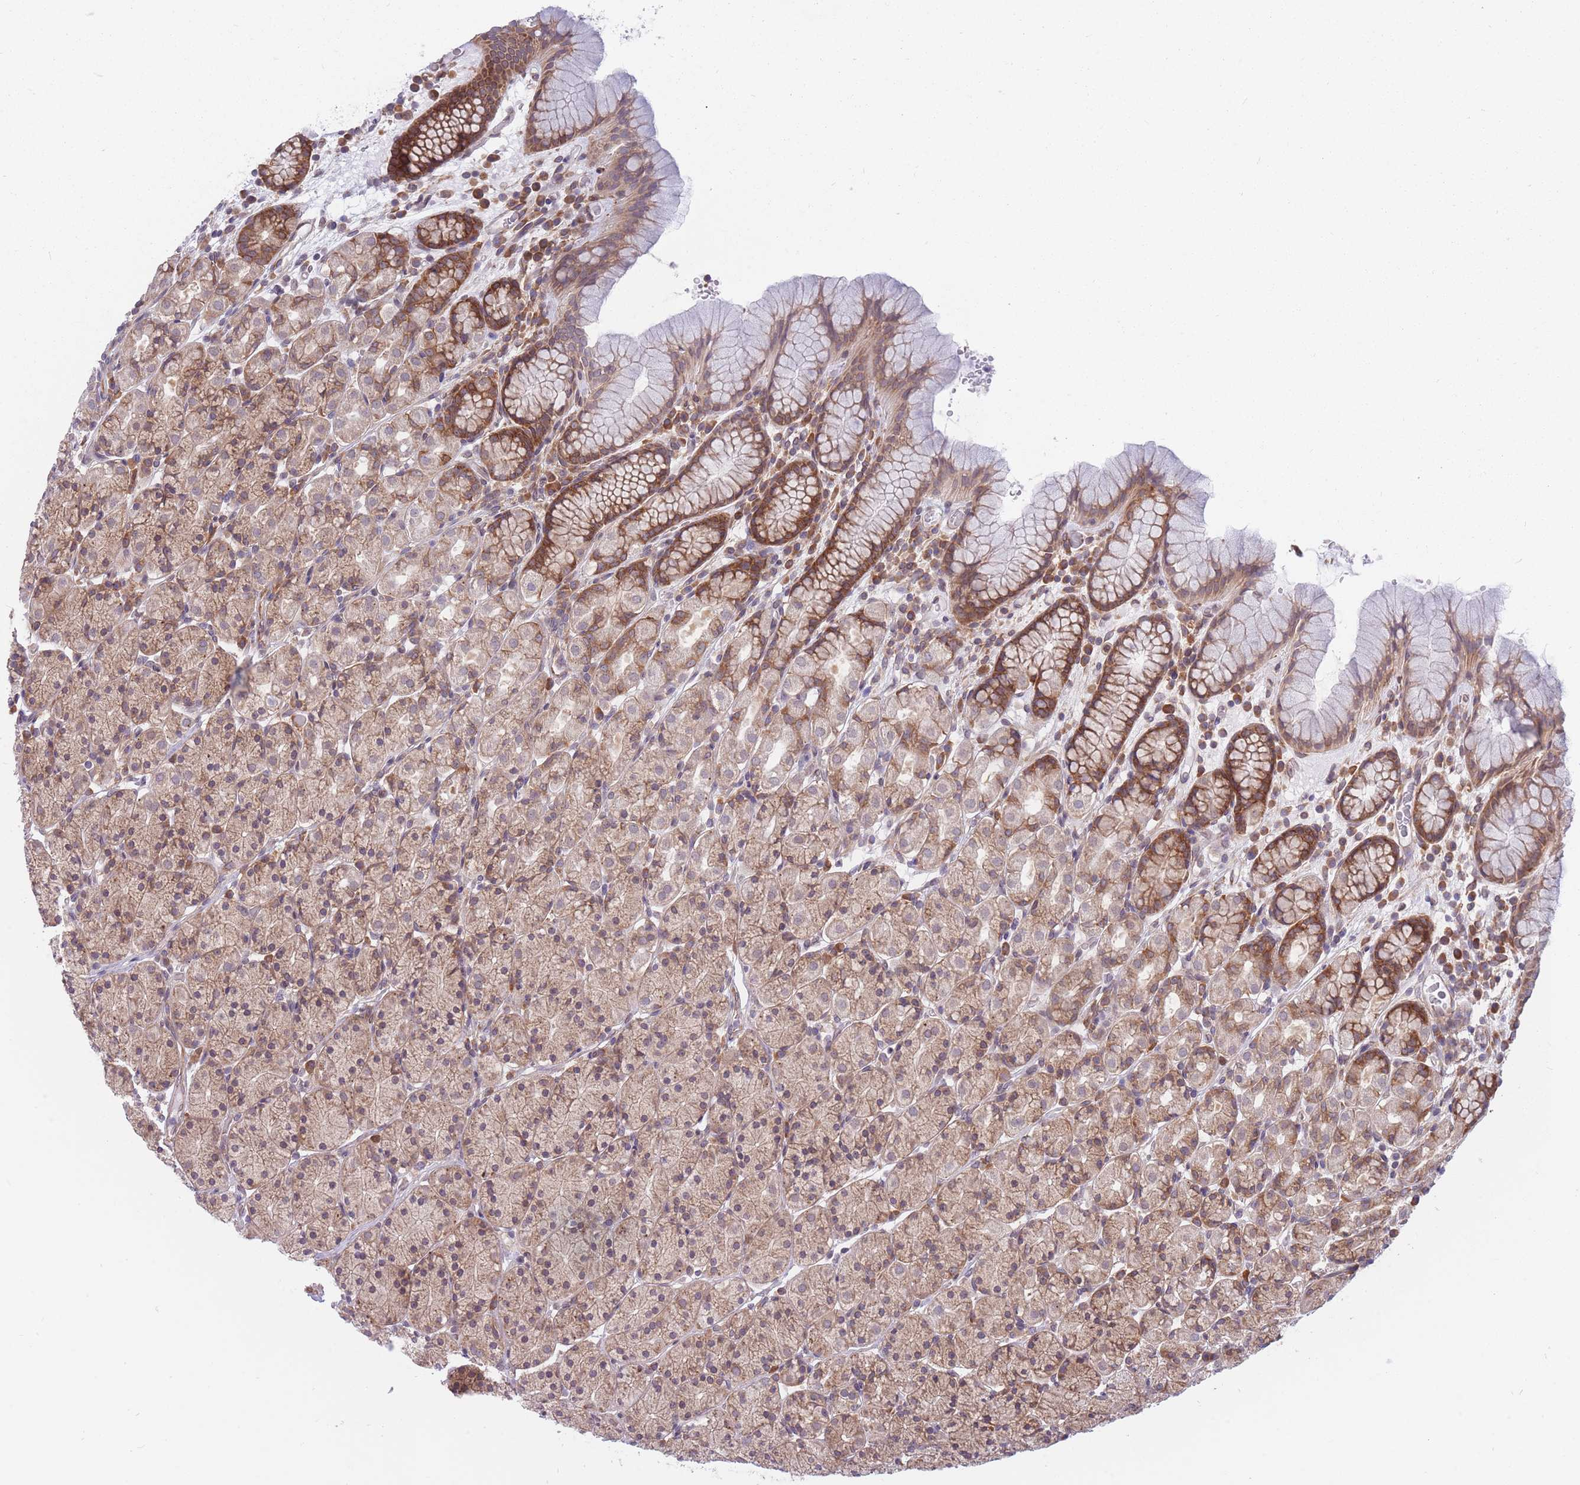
{"staining": {"intensity": "strong", "quantity": "25%-75%", "location": "cytoplasmic/membranous"}, "tissue": "stomach", "cell_type": "Glandular cells", "image_type": "normal", "snomed": [{"axis": "morphology", "description": "Normal tissue, NOS"}, {"axis": "topography", "description": "Stomach, upper"}, {"axis": "topography", "description": "Stomach"}], "caption": "Unremarkable stomach displays strong cytoplasmic/membranous expression in approximately 25%-75% of glandular cells (IHC, brightfield microscopy, high magnification)..", "gene": "CCDC124", "patient": {"sex": "male", "age": 62}}